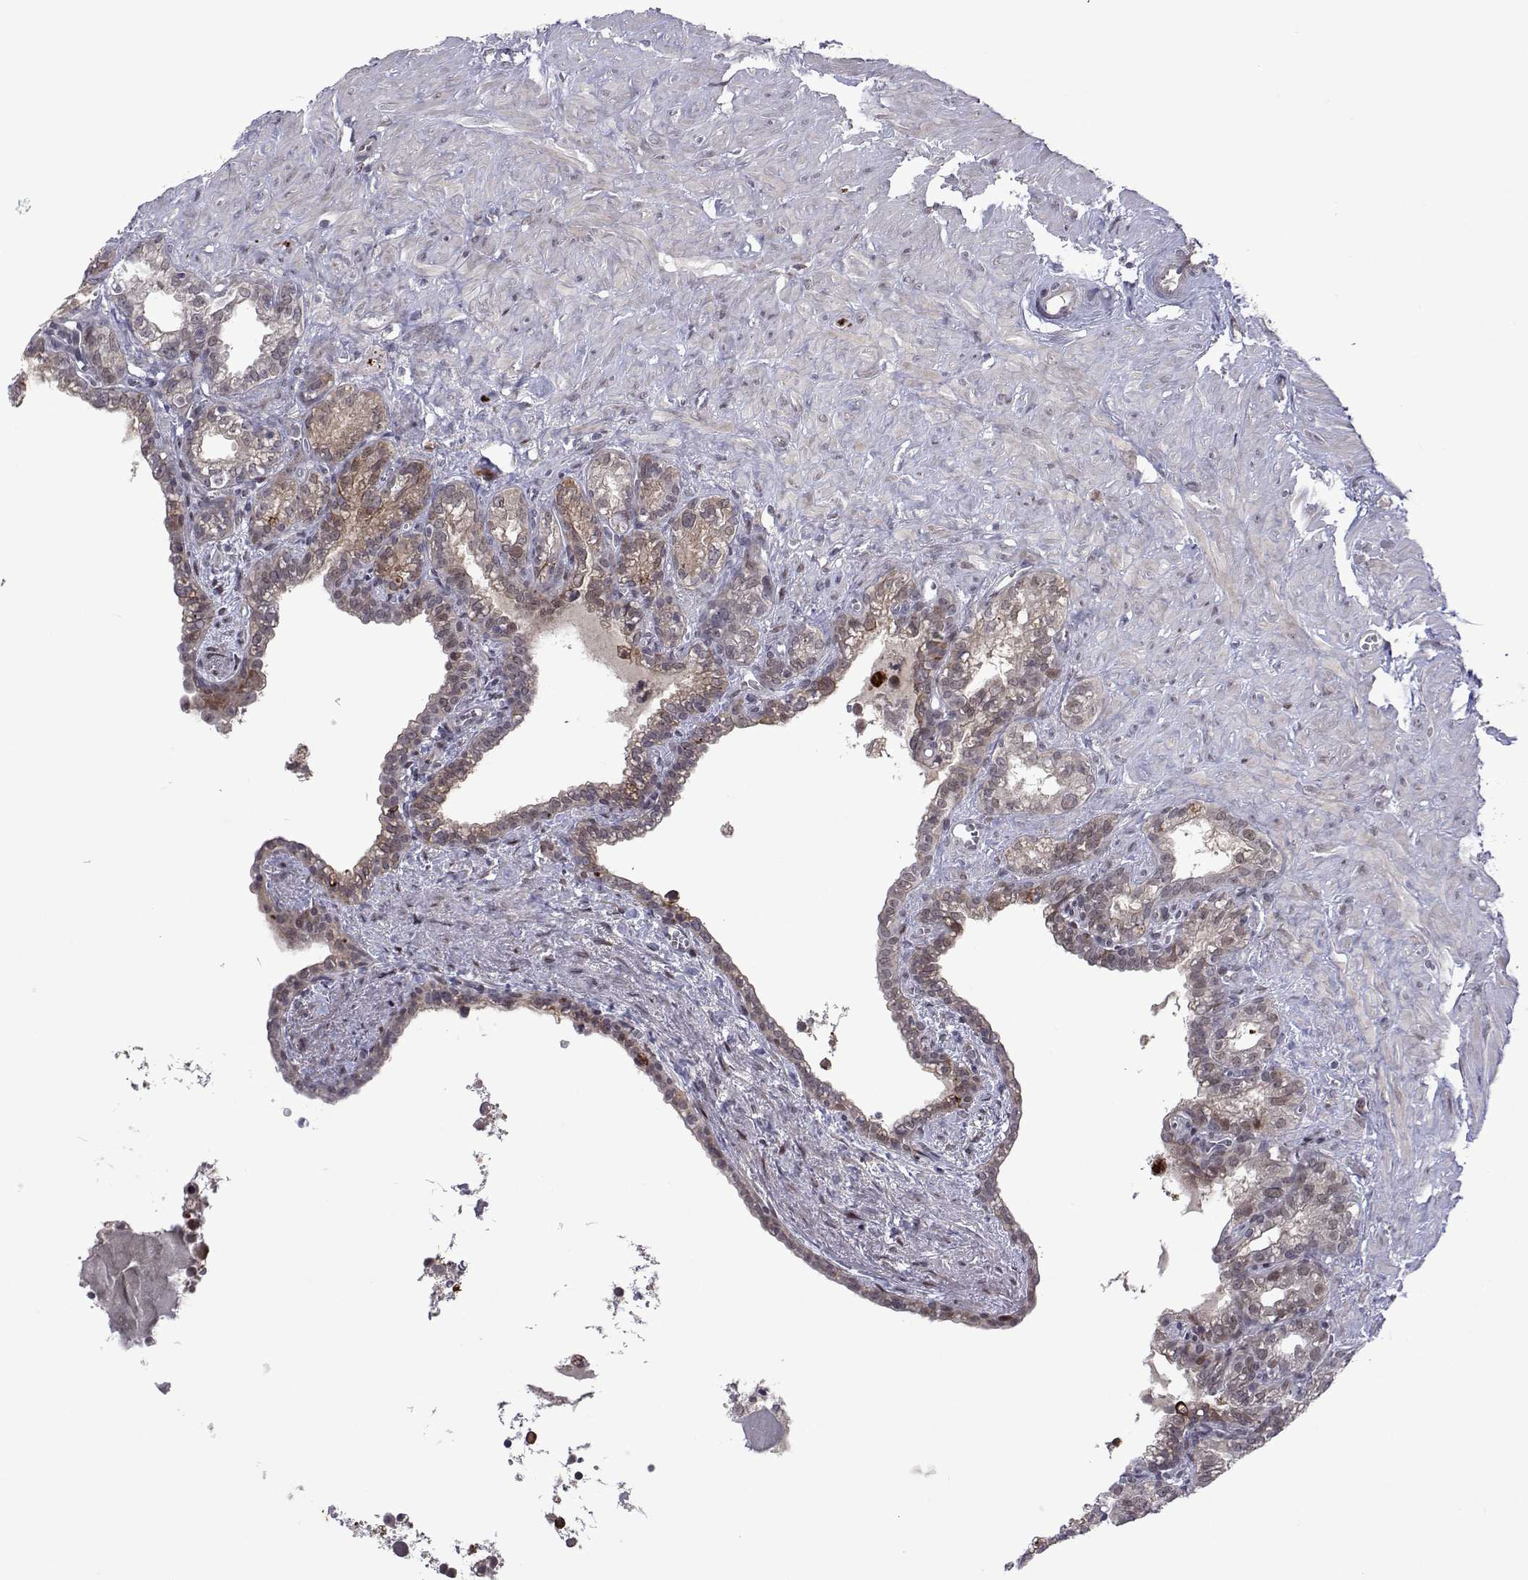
{"staining": {"intensity": "weak", "quantity": "<25%", "location": "cytoplasmic/membranous,nuclear"}, "tissue": "seminal vesicle", "cell_type": "Glandular cells", "image_type": "normal", "snomed": [{"axis": "morphology", "description": "Normal tissue, NOS"}, {"axis": "morphology", "description": "Urothelial carcinoma, NOS"}, {"axis": "topography", "description": "Urinary bladder"}, {"axis": "topography", "description": "Seminal veicle"}], "caption": "Immunohistochemistry of unremarkable seminal vesicle displays no positivity in glandular cells.", "gene": "EFCAB3", "patient": {"sex": "male", "age": 76}}